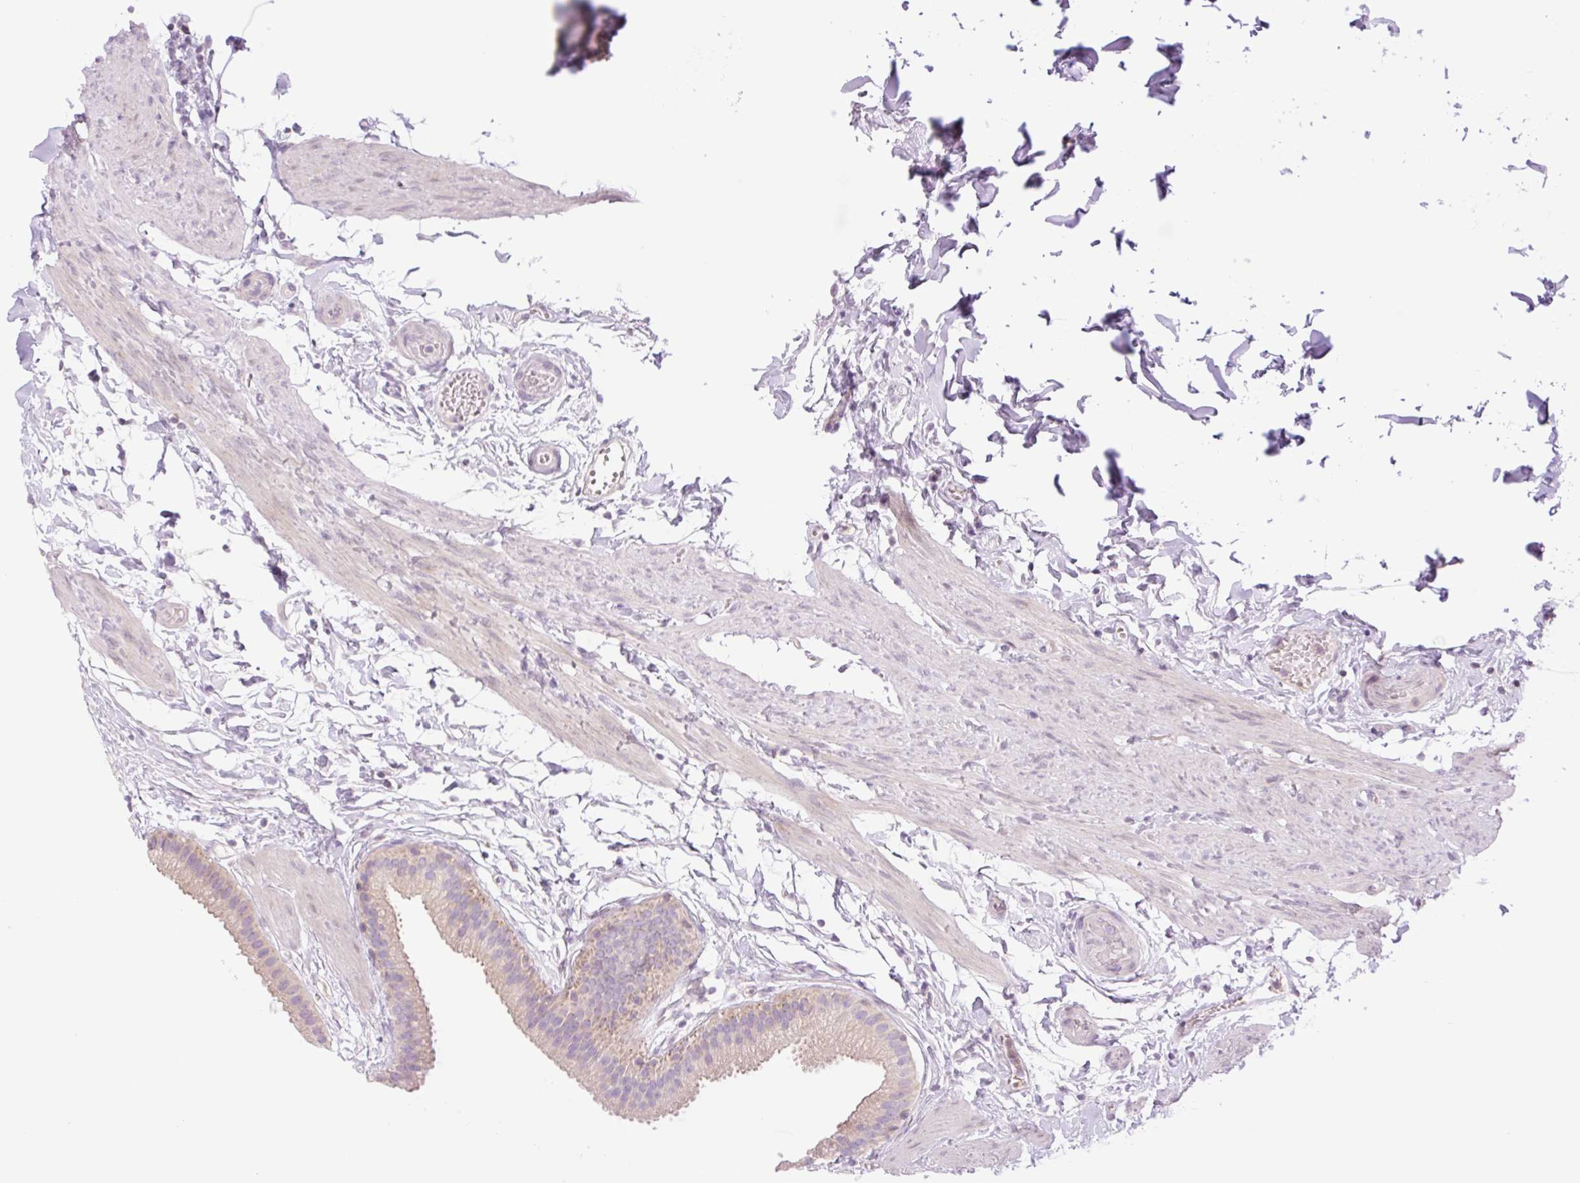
{"staining": {"intensity": "weak", "quantity": "<25%", "location": "cytoplasmic/membranous"}, "tissue": "gallbladder", "cell_type": "Glandular cells", "image_type": "normal", "snomed": [{"axis": "morphology", "description": "Normal tissue, NOS"}, {"axis": "topography", "description": "Gallbladder"}], "caption": "IHC image of normal gallbladder stained for a protein (brown), which reveals no positivity in glandular cells. Nuclei are stained in blue.", "gene": "TBX15", "patient": {"sex": "female", "age": 63}}